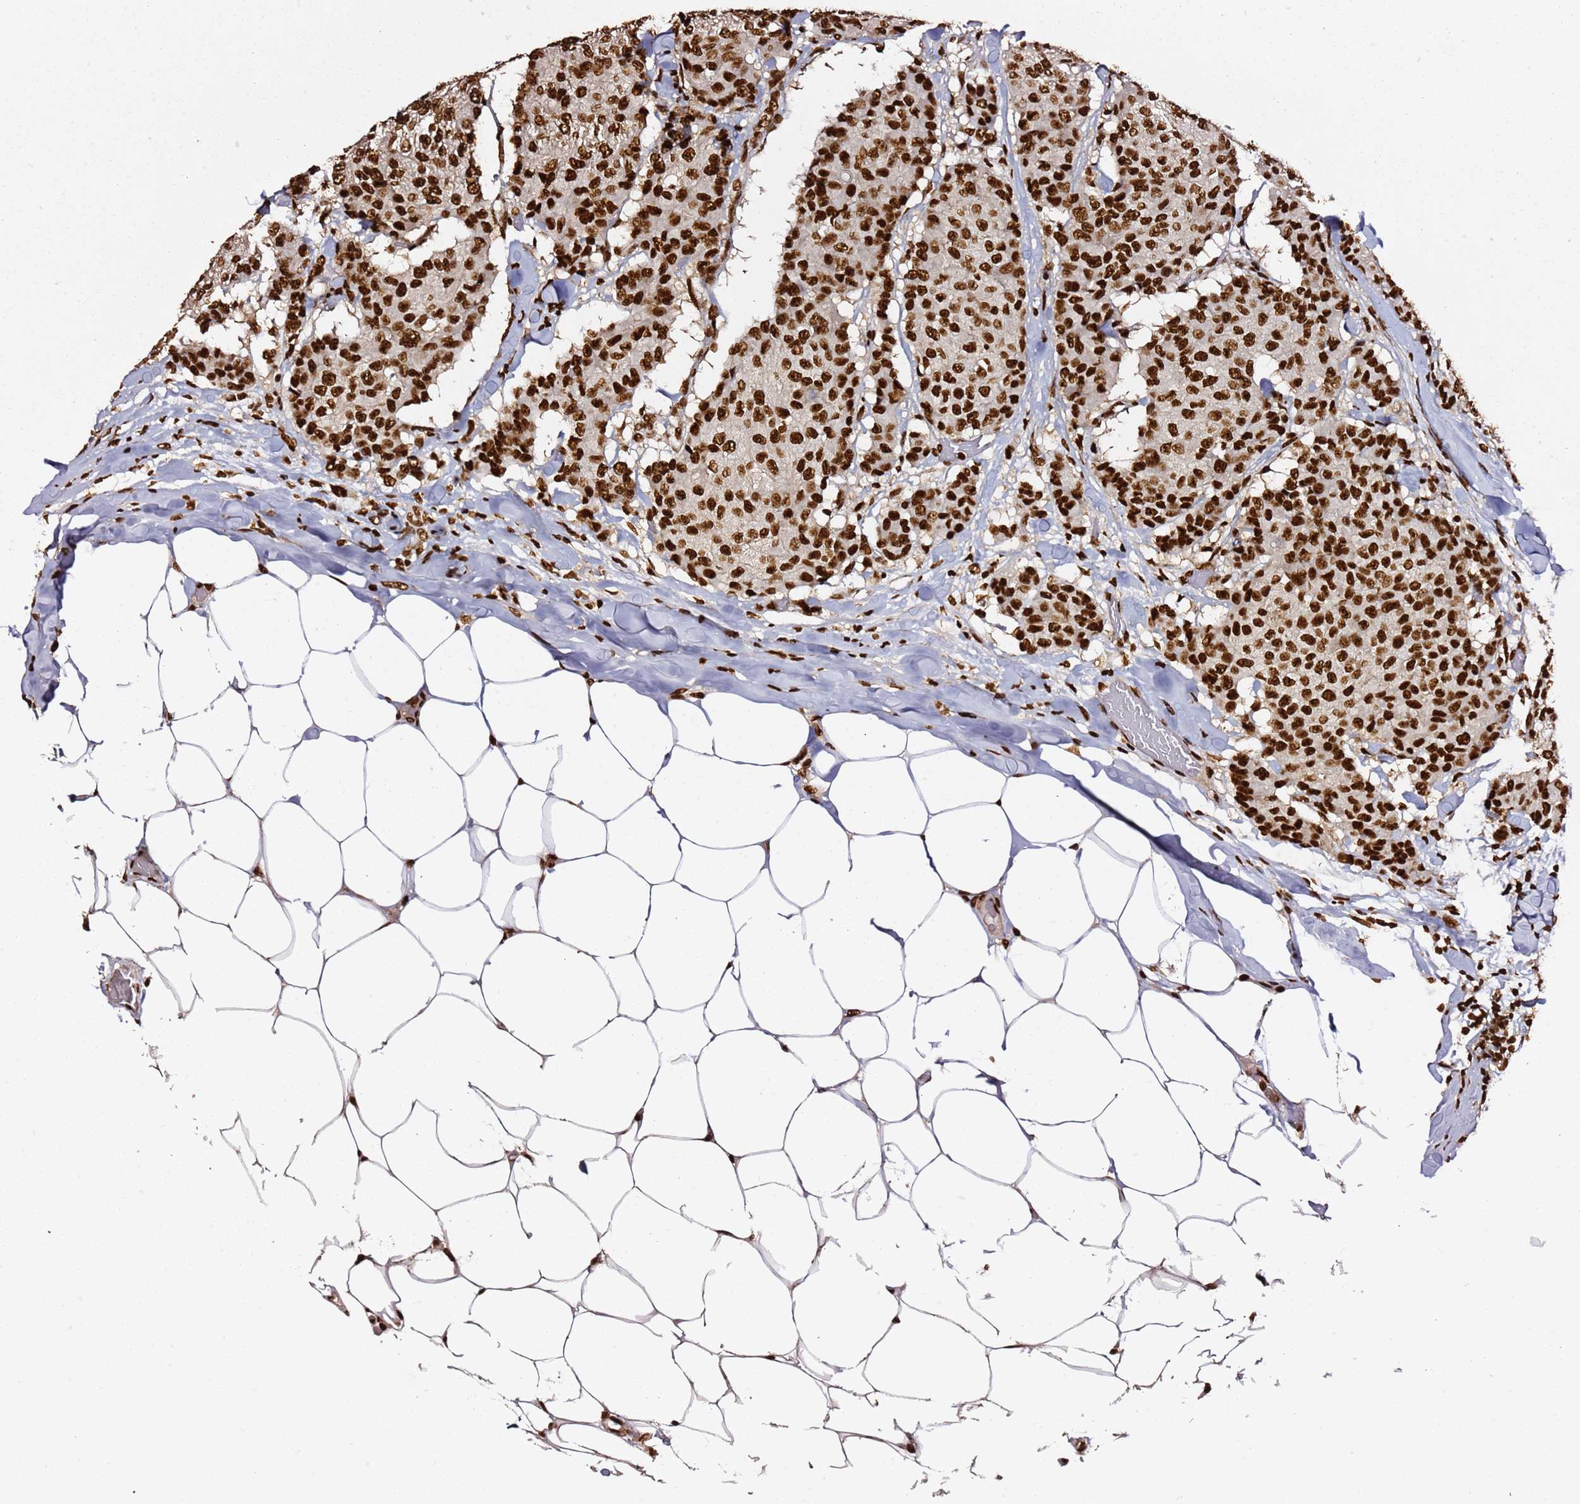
{"staining": {"intensity": "strong", "quantity": ">75%", "location": "nuclear"}, "tissue": "breast cancer", "cell_type": "Tumor cells", "image_type": "cancer", "snomed": [{"axis": "morphology", "description": "Duct carcinoma"}, {"axis": "topography", "description": "Breast"}], "caption": "Protein expression analysis of human breast cancer reveals strong nuclear staining in about >75% of tumor cells.", "gene": "C6orf226", "patient": {"sex": "female", "age": 75}}